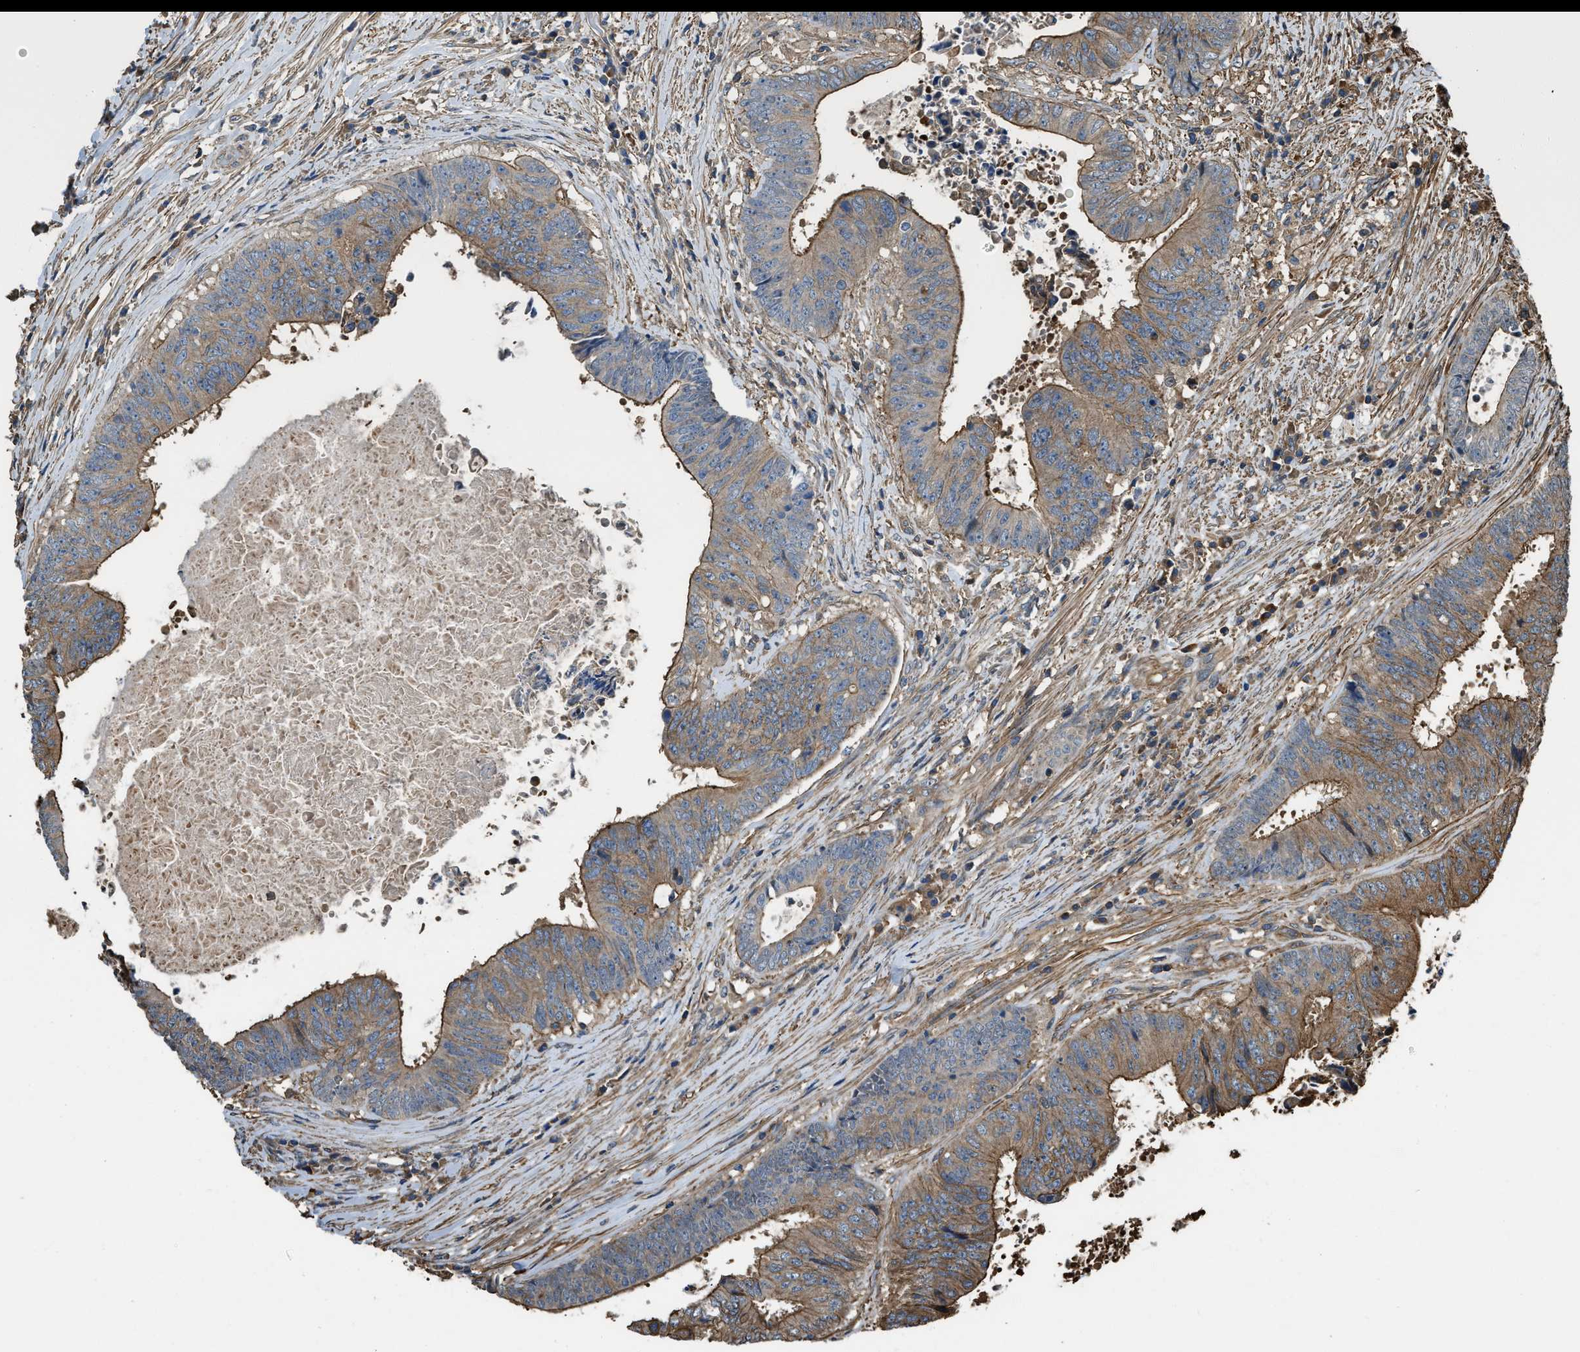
{"staining": {"intensity": "moderate", "quantity": ">75%", "location": "cytoplasmic/membranous"}, "tissue": "colorectal cancer", "cell_type": "Tumor cells", "image_type": "cancer", "snomed": [{"axis": "morphology", "description": "Adenocarcinoma, NOS"}, {"axis": "topography", "description": "Rectum"}], "caption": "Immunohistochemistry (DAB) staining of colorectal cancer (adenocarcinoma) reveals moderate cytoplasmic/membranous protein positivity in approximately >75% of tumor cells.", "gene": "YARS1", "patient": {"sex": "male", "age": 72}}